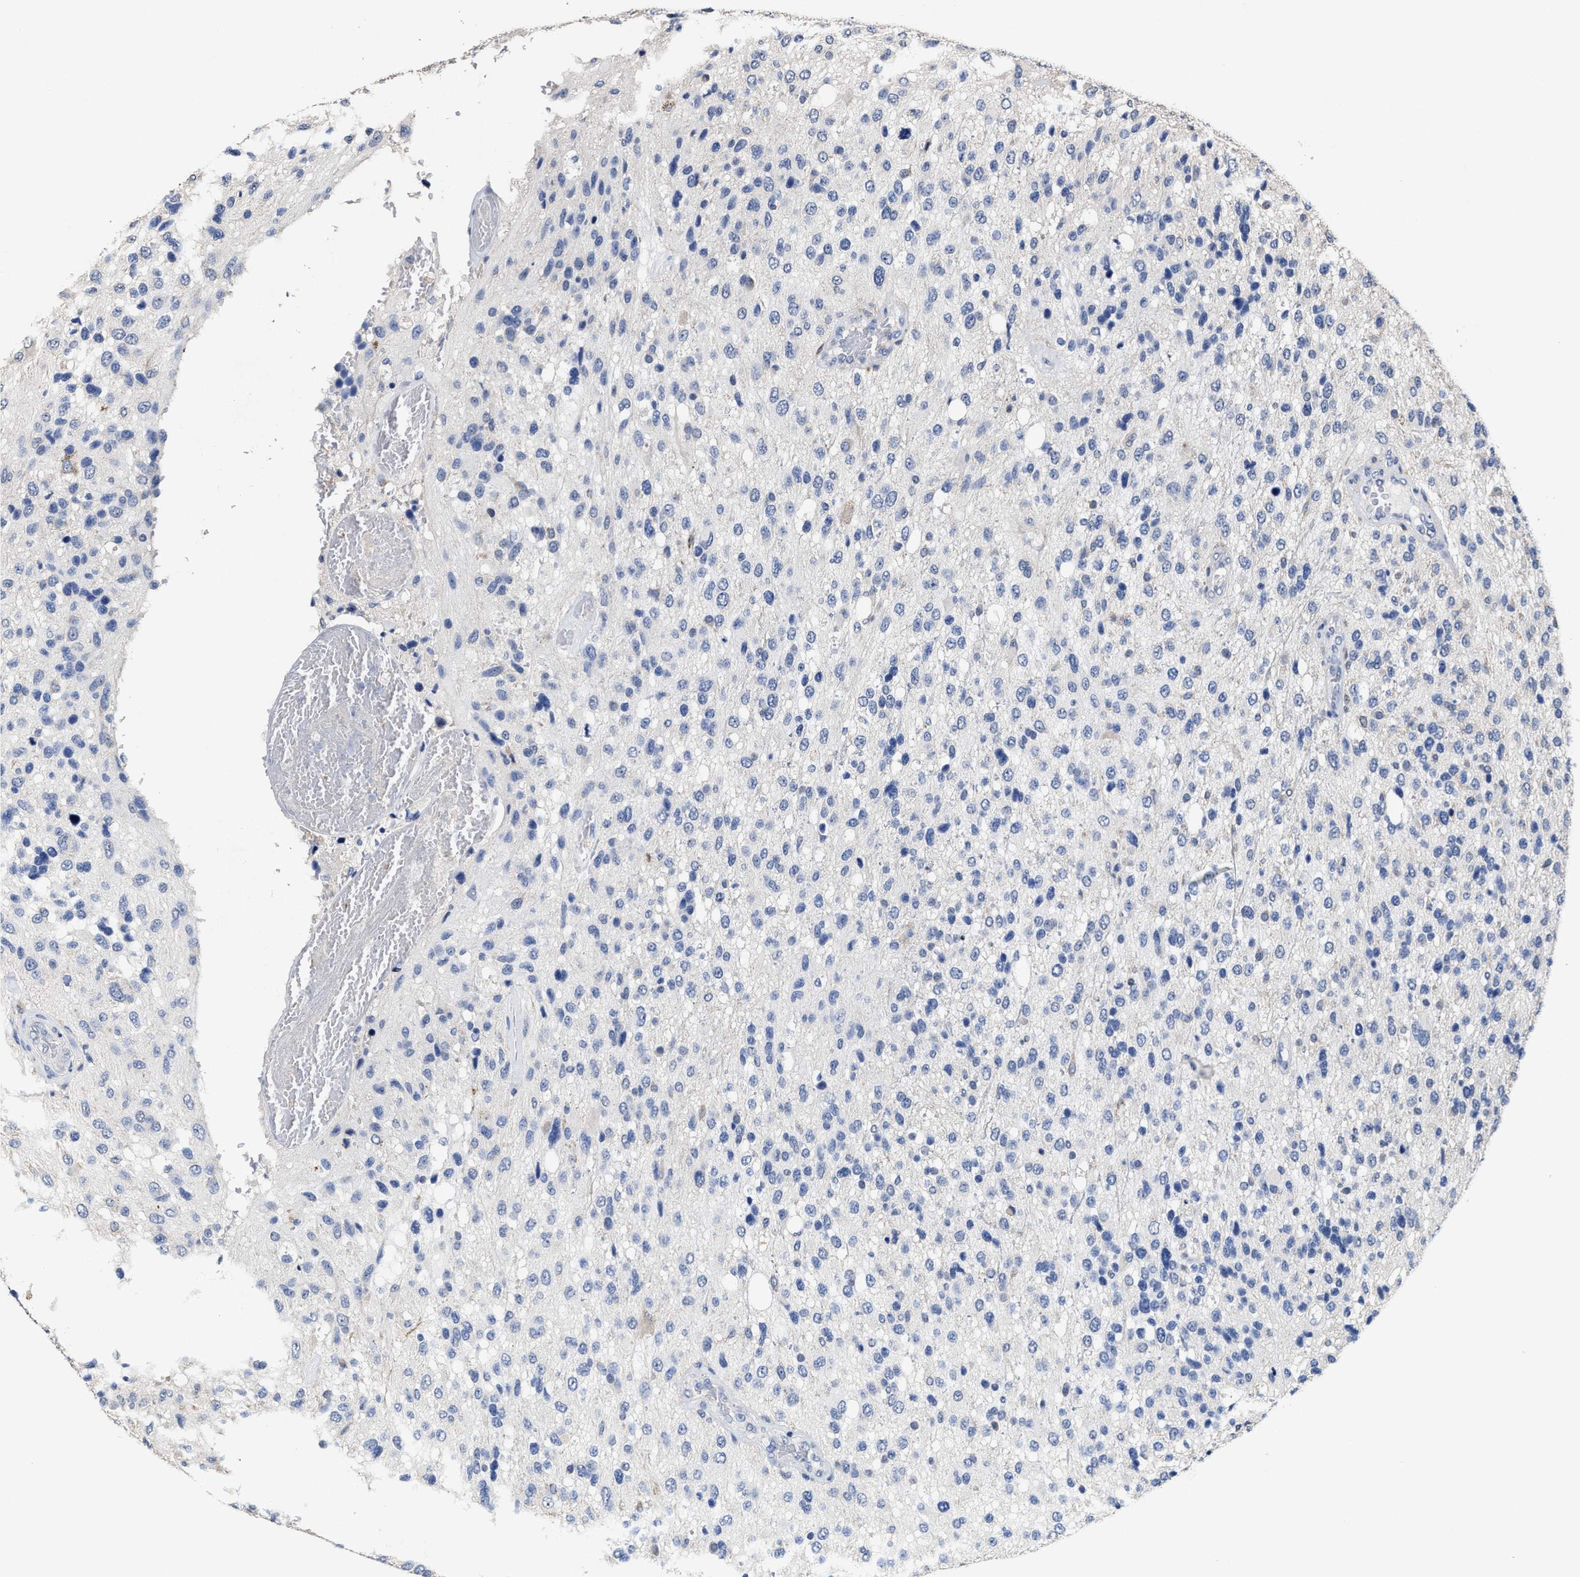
{"staining": {"intensity": "negative", "quantity": "none", "location": "none"}, "tissue": "glioma", "cell_type": "Tumor cells", "image_type": "cancer", "snomed": [{"axis": "morphology", "description": "Glioma, malignant, High grade"}, {"axis": "topography", "description": "Brain"}], "caption": "IHC micrograph of high-grade glioma (malignant) stained for a protein (brown), which reveals no staining in tumor cells.", "gene": "ZFAT", "patient": {"sex": "female", "age": 58}}